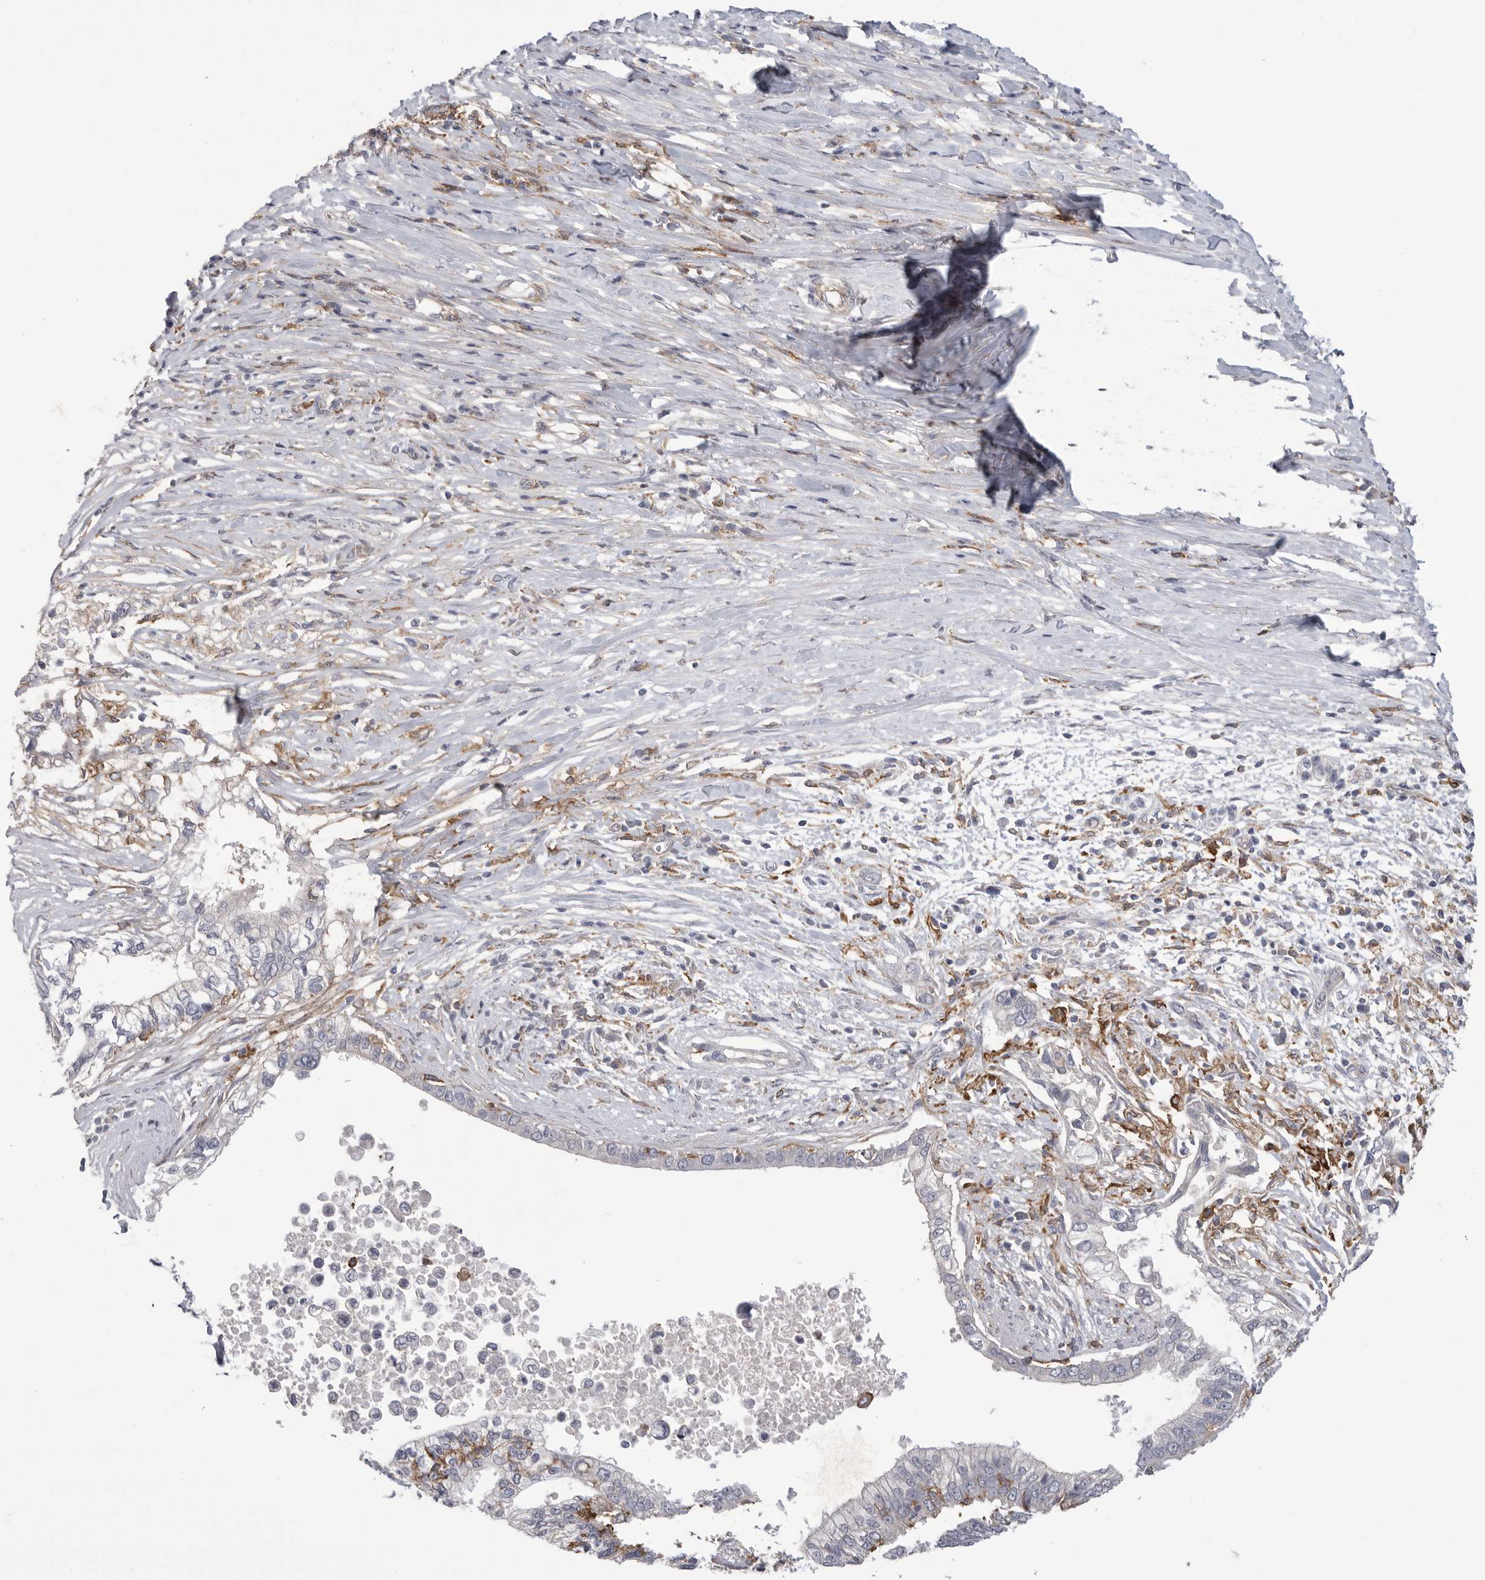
{"staining": {"intensity": "negative", "quantity": "none", "location": "none"}, "tissue": "pancreatic cancer", "cell_type": "Tumor cells", "image_type": "cancer", "snomed": [{"axis": "morphology", "description": "Normal tissue, NOS"}, {"axis": "morphology", "description": "Adenocarcinoma, NOS"}, {"axis": "topography", "description": "Pancreas"}, {"axis": "topography", "description": "Peripheral nerve tissue"}], "caption": "Immunohistochemistry (IHC) photomicrograph of human adenocarcinoma (pancreatic) stained for a protein (brown), which exhibits no positivity in tumor cells.", "gene": "SIGLEC10", "patient": {"sex": "male", "age": 59}}